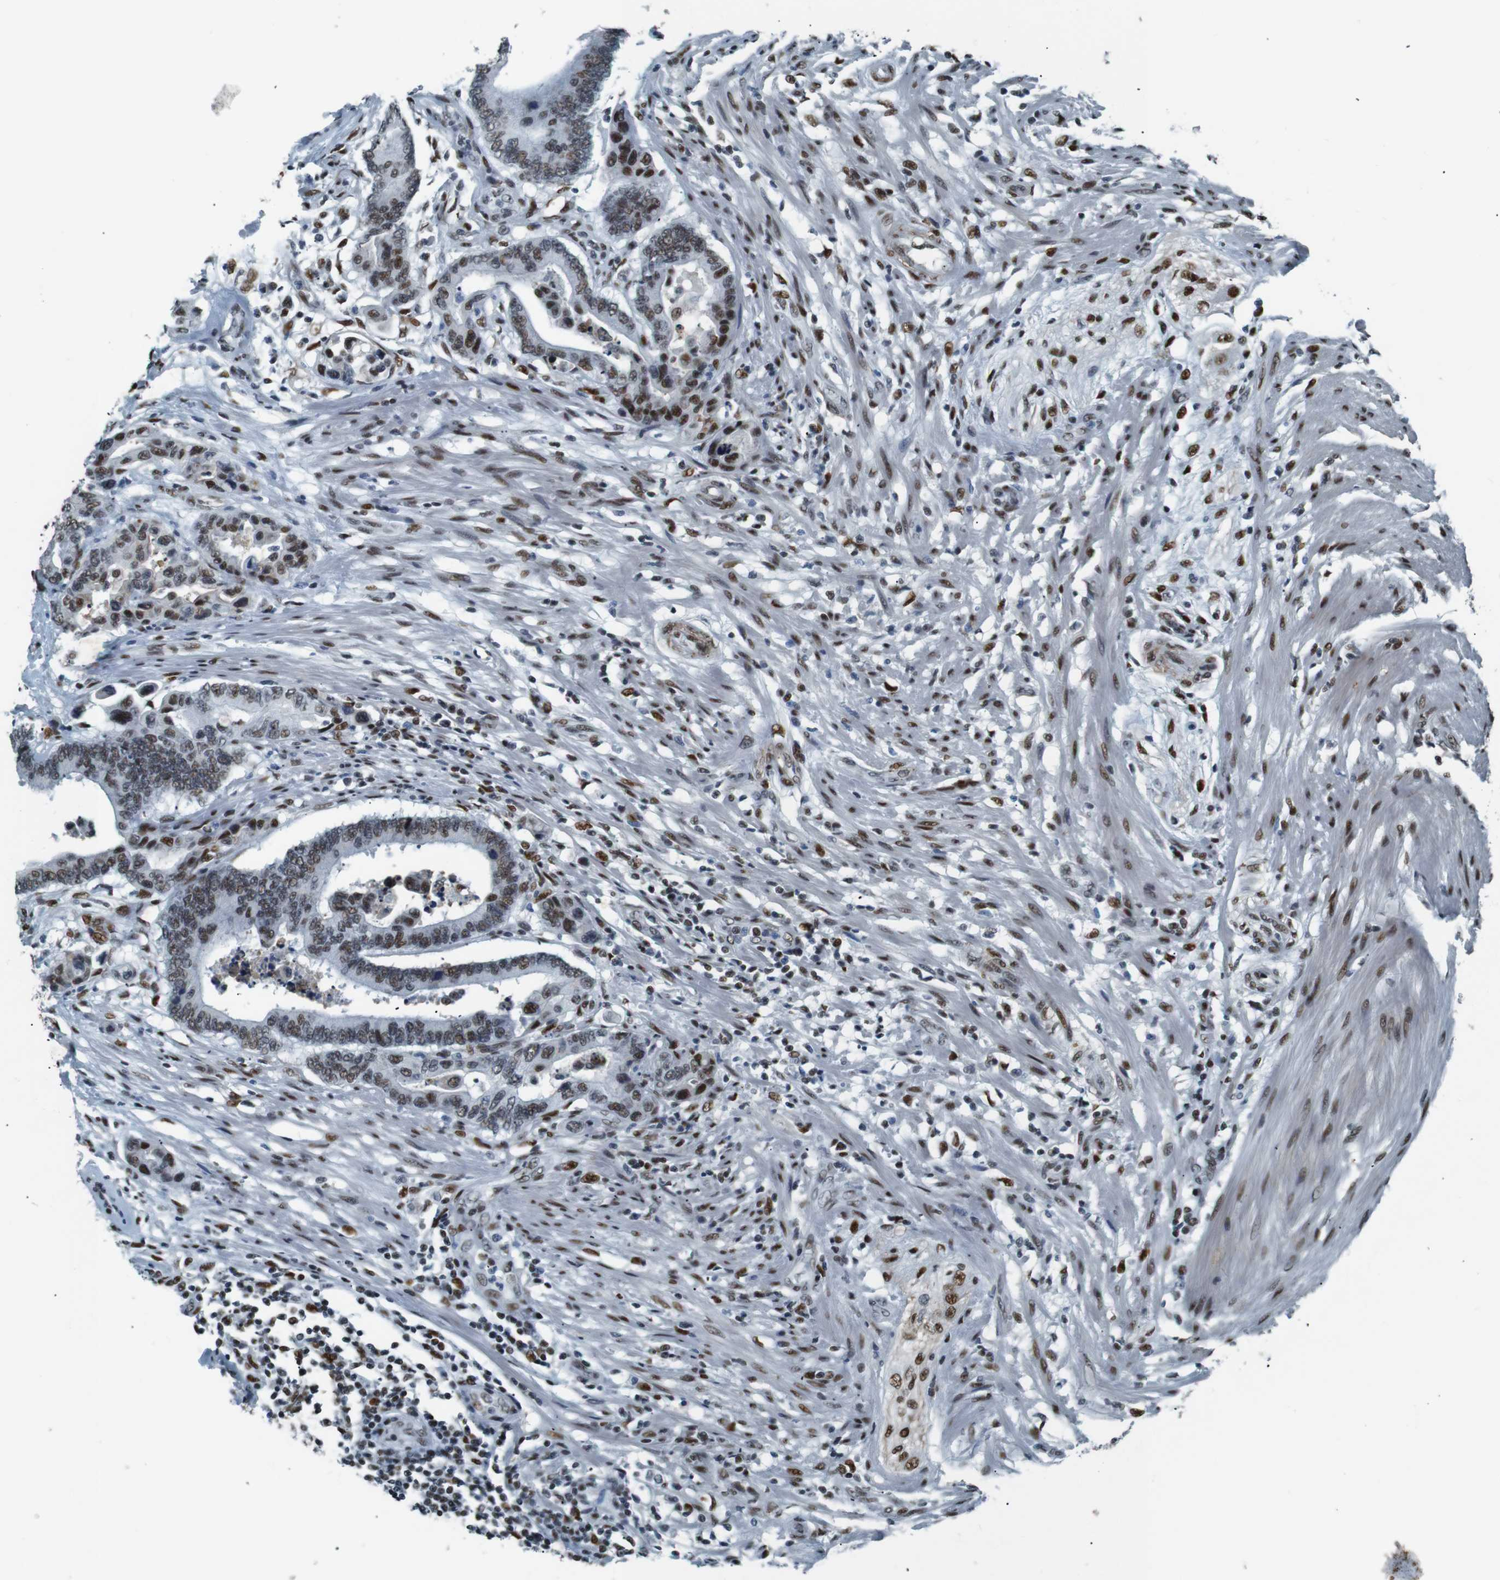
{"staining": {"intensity": "moderate", "quantity": "25%-75%", "location": "nuclear"}, "tissue": "colorectal cancer", "cell_type": "Tumor cells", "image_type": "cancer", "snomed": [{"axis": "morphology", "description": "Normal tissue, NOS"}, {"axis": "morphology", "description": "Adenocarcinoma, NOS"}, {"axis": "topography", "description": "Colon"}], "caption": "IHC of human adenocarcinoma (colorectal) reveals medium levels of moderate nuclear expression in approximately 25%-75% of tumor cells. (DAB IHC with brightfield microscopy, high magnification).", "gene": "HEXIM1", "patient": {"sex": "male", "age": 82}}